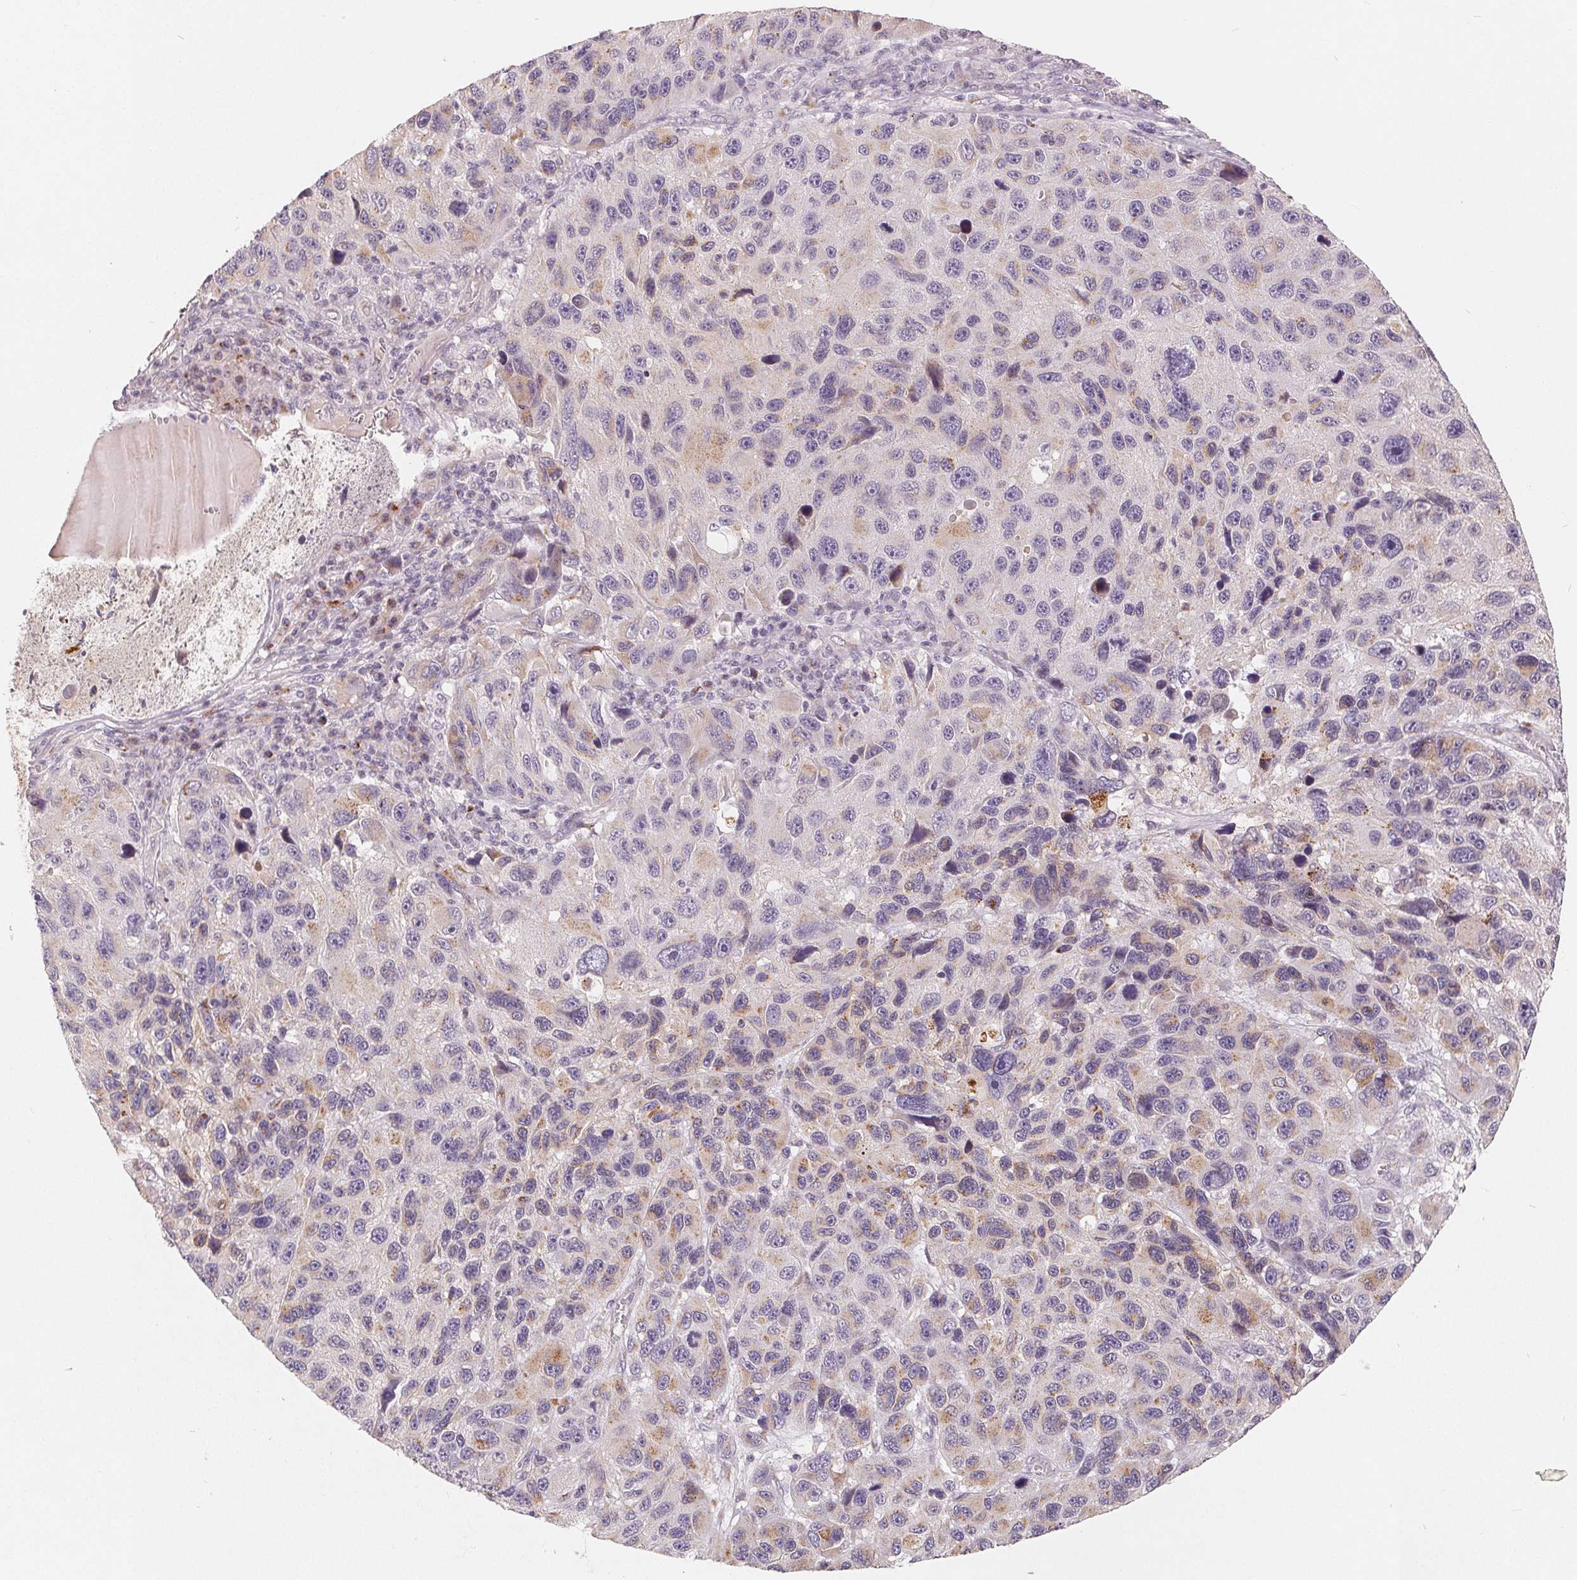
{"staining": {"intensity": "weak", "quantity": "<25%", "location": "cytoplasmic/membranous"}, "tissue": "melanoma", "cell_type": "Tumor cells", "image_type": "cancer", "snomed": [{"axis": "morphology", "description": "Malignant melanoma, NOS"}, {"axis": "topography", "description": "Skin"}], "caption": "An image of melanoma stained for a protein exhibits no brown staining in tumor cells.", "gene": "TMSB15B", "patient": {"sex": "male", "age": 53}}